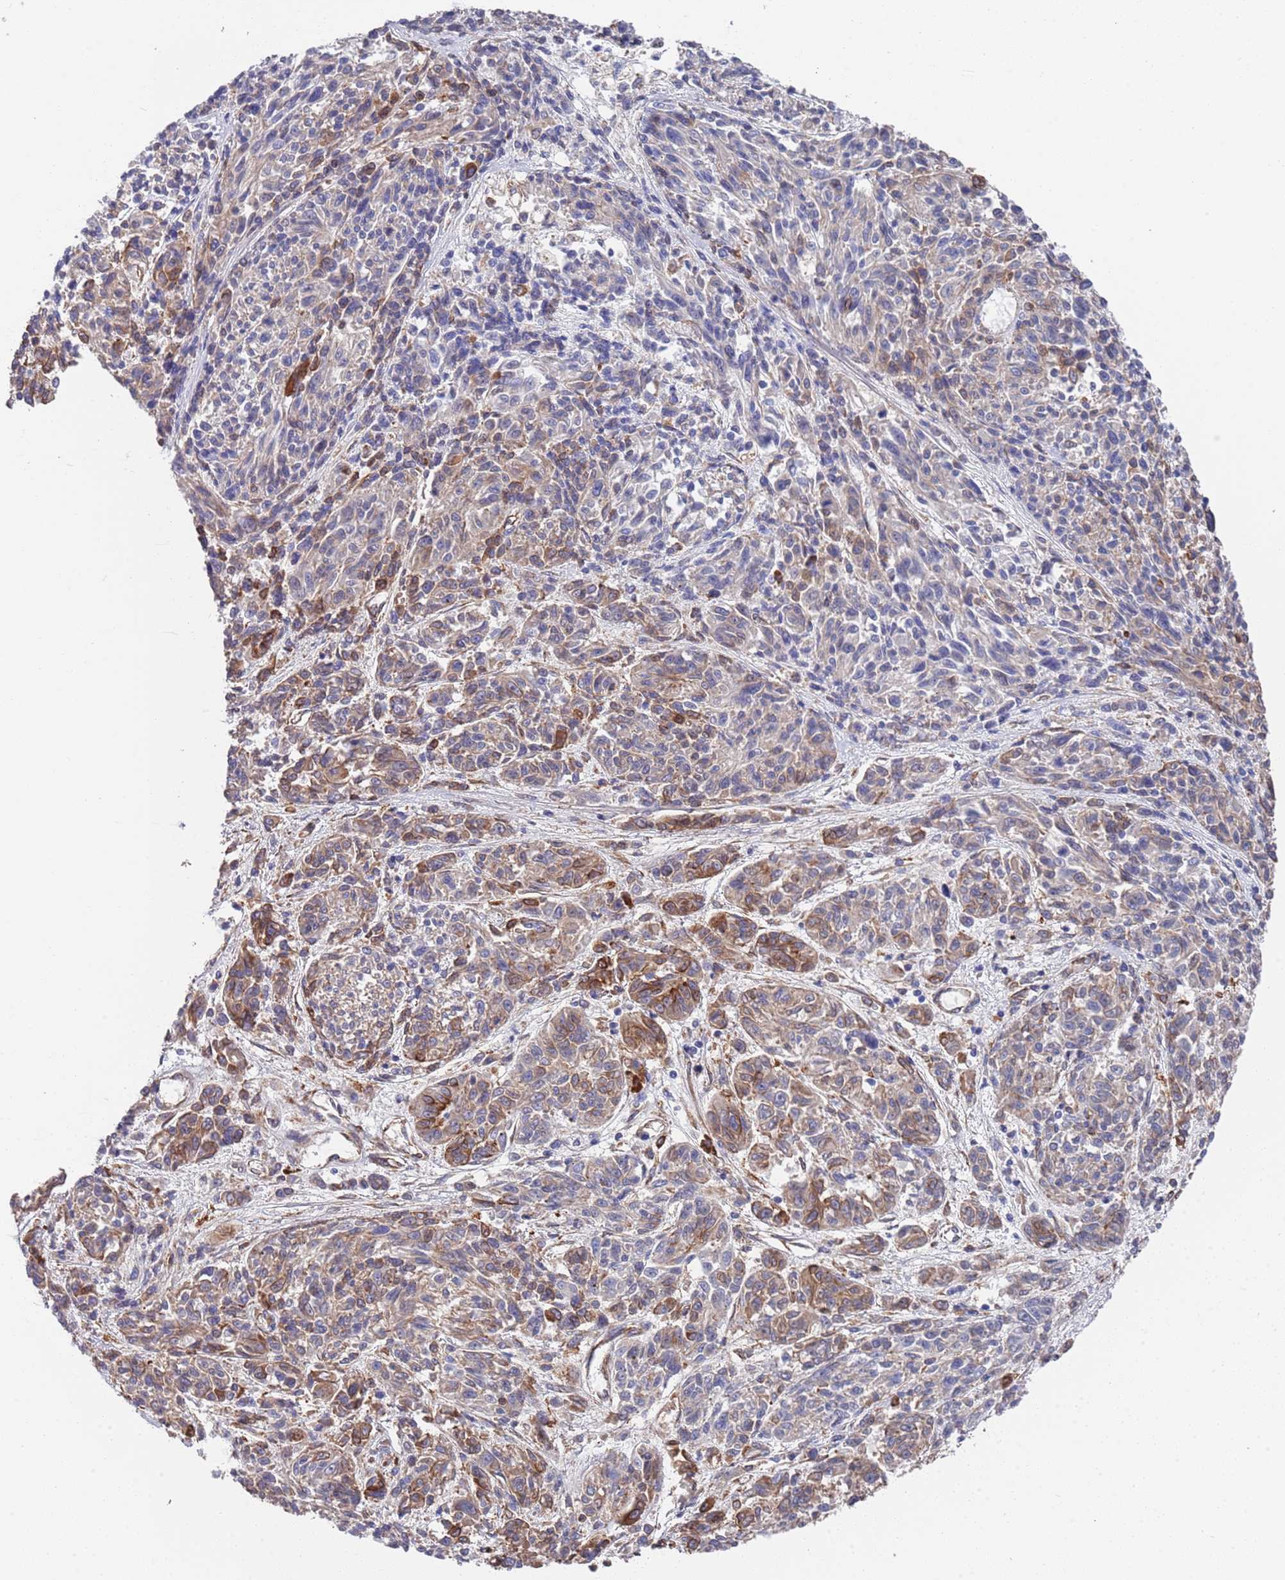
{"staining": {"intensity": "moderate", "quantity": "25%-75%", "location": "cytoplasmic/membranous"}, "tissue": "melanoma", "cell_type": "Tumor cells", "image_type": "cancer", "snomed": [{"axis": "morphology", "description": "Malignant melanoma, NOS"}, {"axis": "topography", "description": "Skin"}], "caption": "High-power microscopy captured an IHC image of melanoma, revealing moderate cytoplasmic/membranous positivity in about 25%-75% of tumor cells. (DAB (3,3'-diaminobenzidine) = brown stain, brightfield microscopy at high magnification).", "gene": "JAKMIP2", "patient": {"sex": "male", "age": 53}}